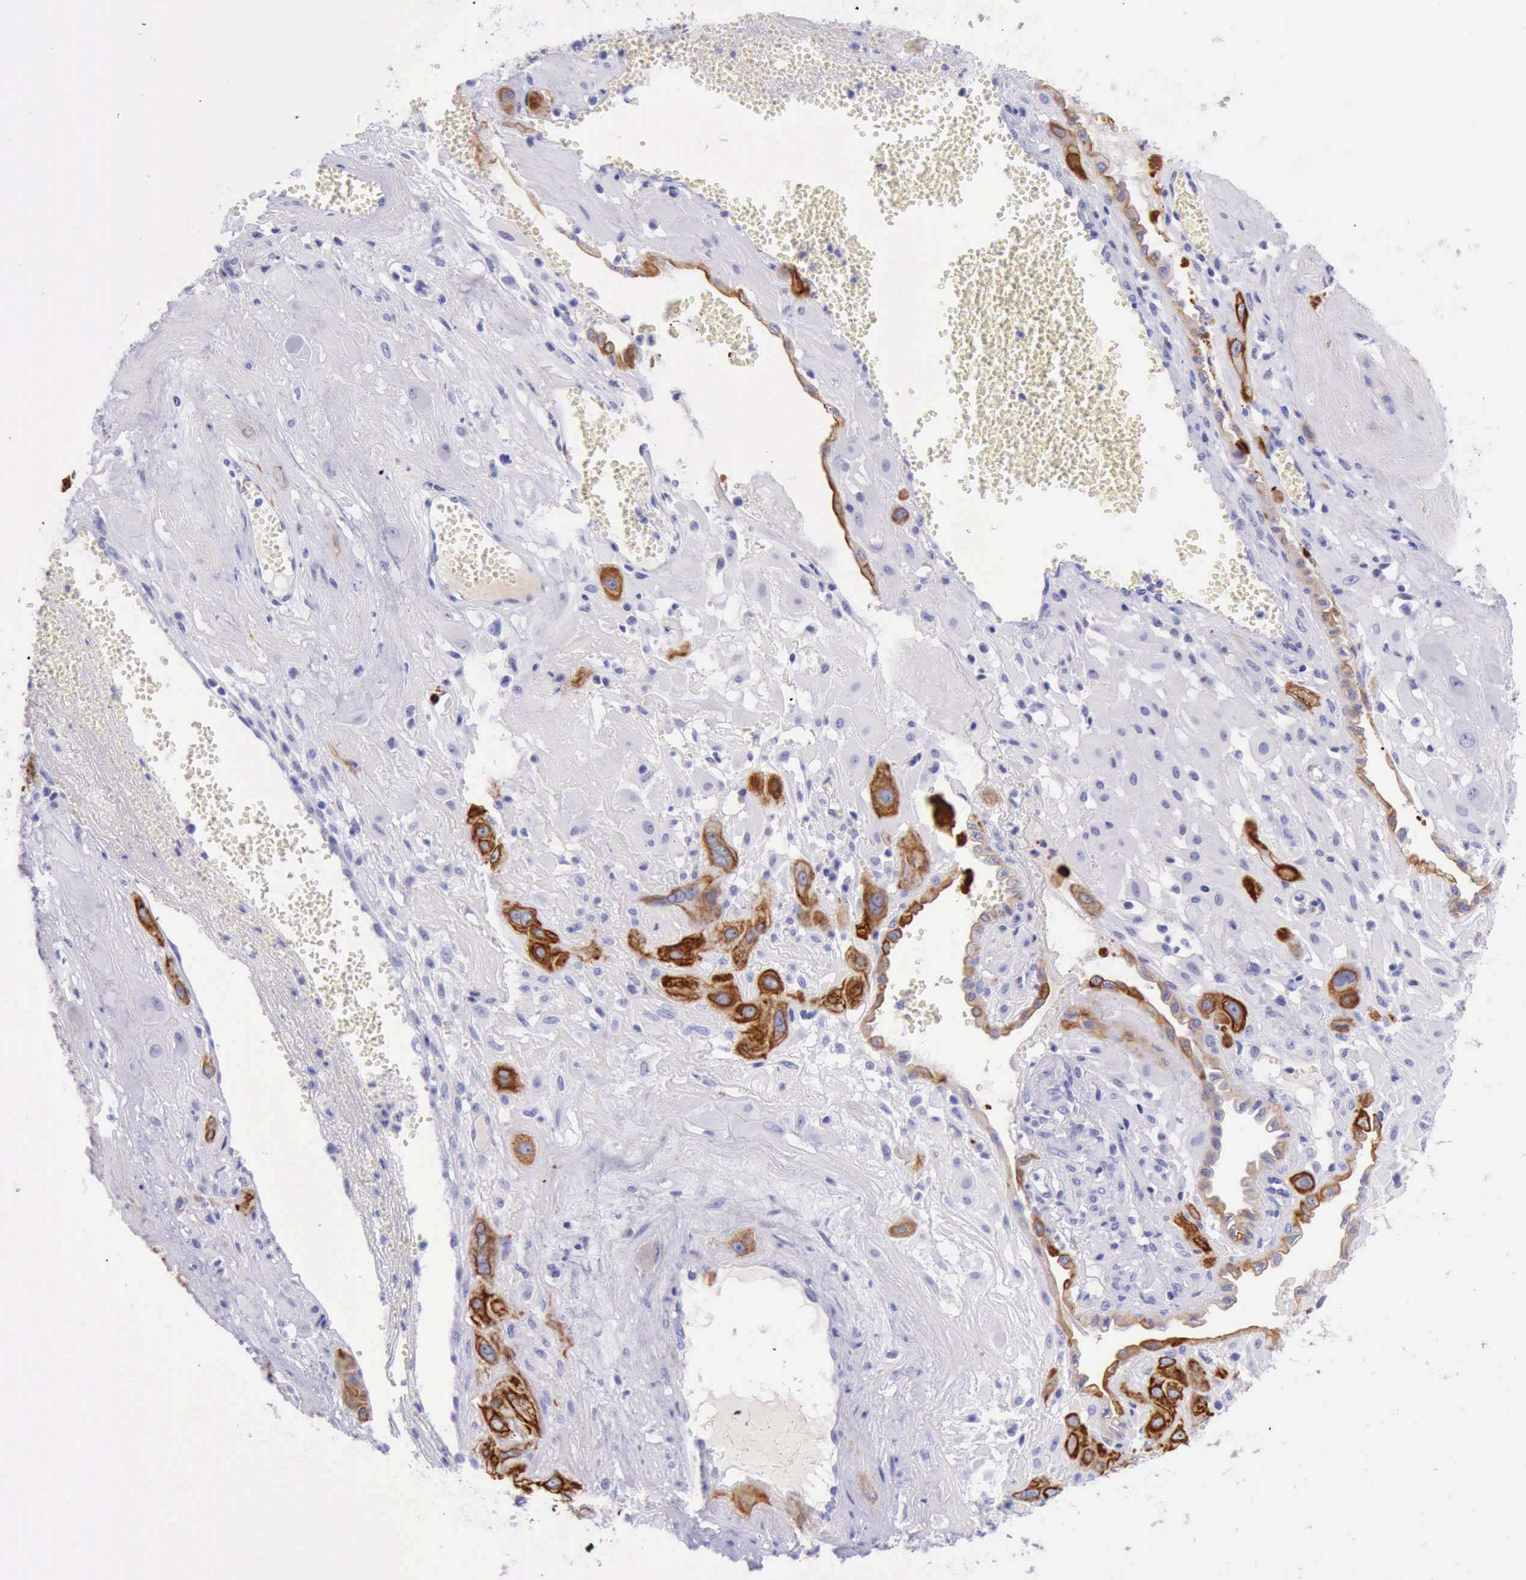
{"staining": {"intensity": "strong", "quantity": ">75%", "location": "cytoplasmic/membranous"}, "tissue": "cervical cancer", "cell_type": "Tumor cells", "image_type": "cancer", "snomed": [{"axis": "morphology", "description": "Squamous cell carcinoma, NOS"}, {"axis": "topography", "description": "Cervix"}], "caption": "Human cervical cancer (squamous cell carcinoma) stained for a protein (brown) displays strong cytoplasmic/membranous positive expression in approximately >75% of tumor cells.", "gene": "KRT8", "patient": {"sex": "female", "age": 34}}